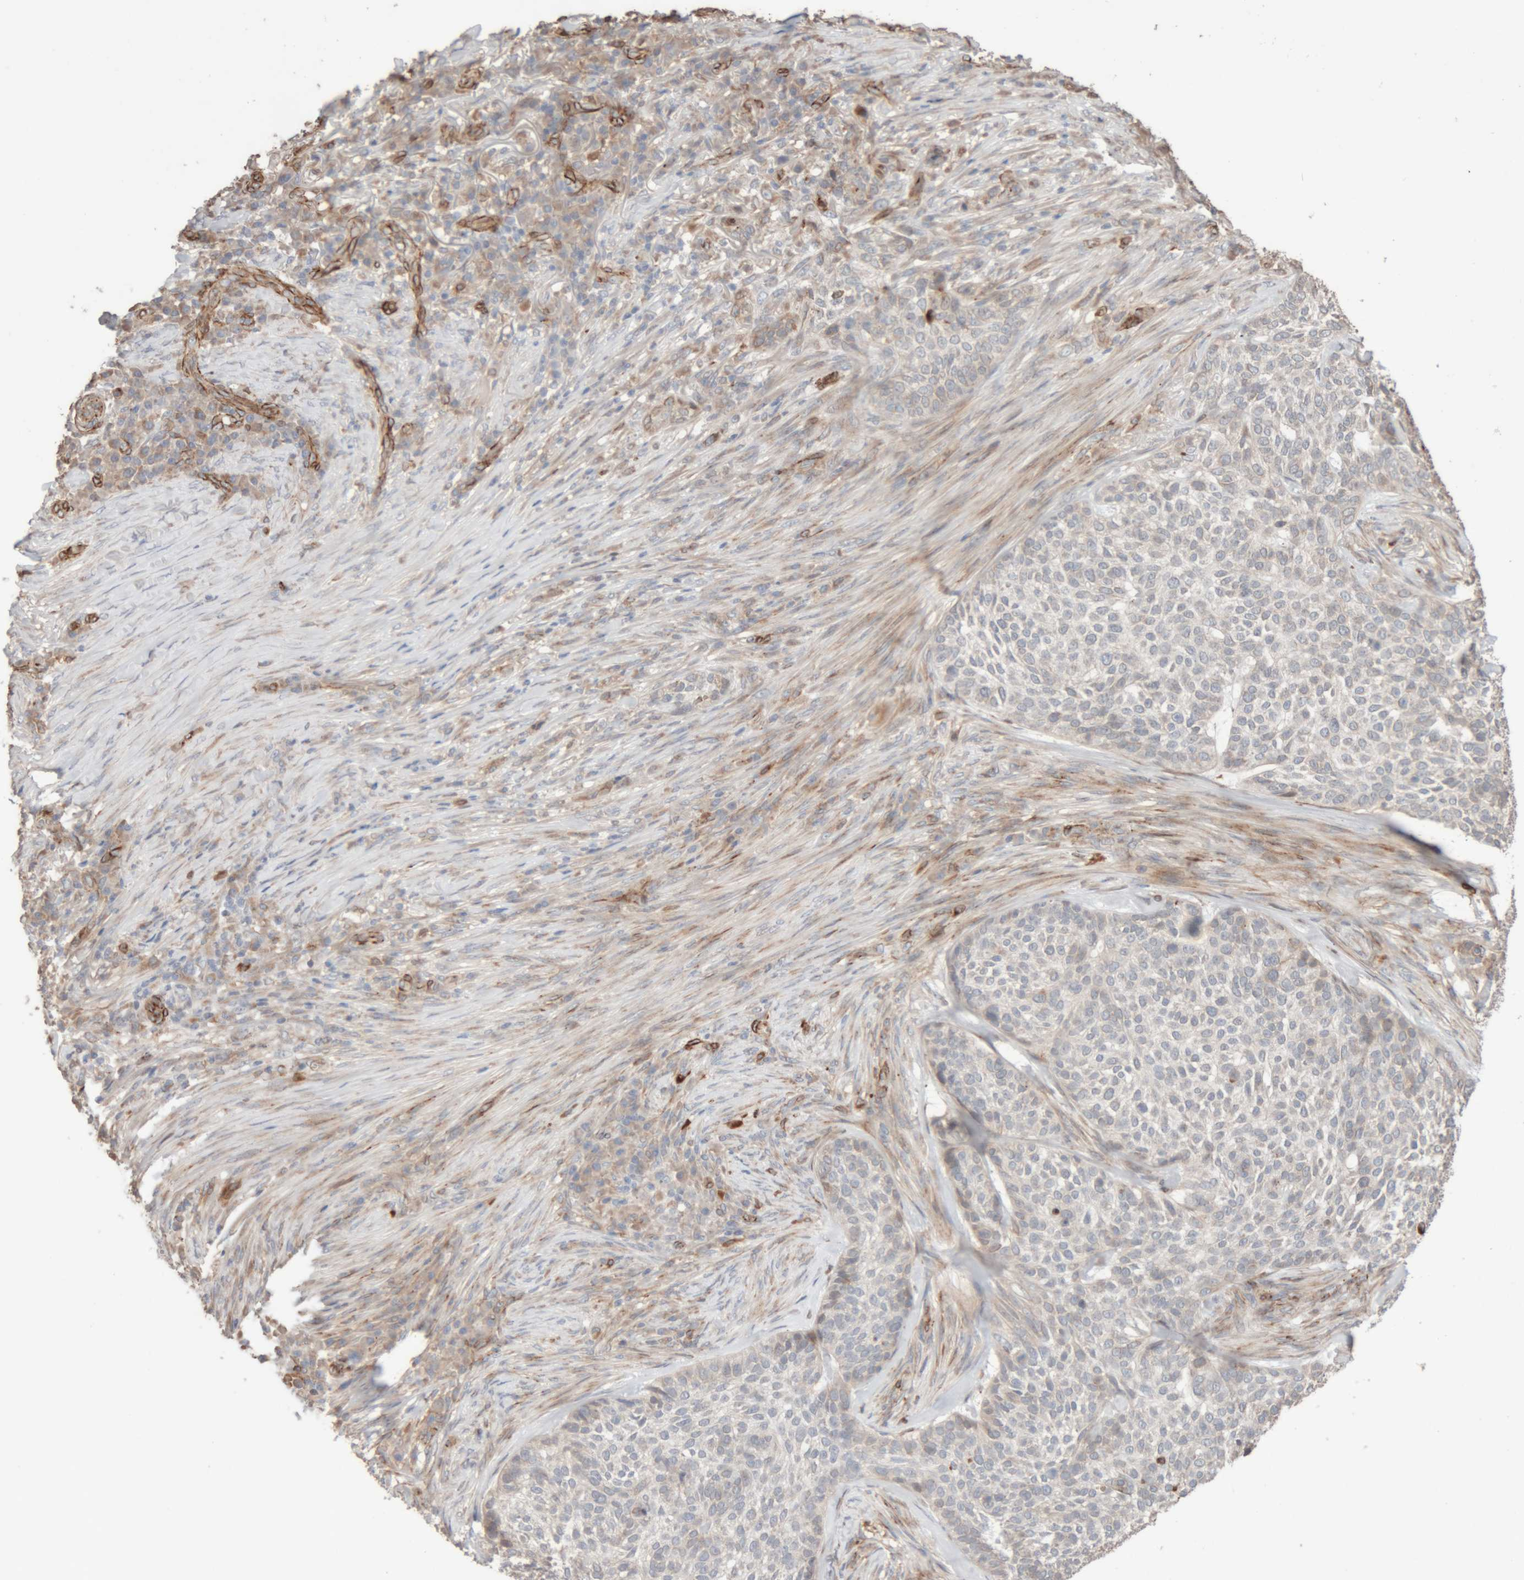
{"staining": {"intensity": "weak", "quantity": "<25%", "location": "cytoplasmic/membranous"}, "tissue": "skin cancer", "cell_type": "Tumor cells", "image_type": "cancer", "snomed": [{"axis": "morphology", "description": "Basal cell carcinoma"}, {"axis": "topography", "description": "Skin"}], "caption": "Immunohistochemical staining of skin cancer (basal cell carcinoma) demonstrates no significant positivity in tumor cells. (DAB immunohistochemistry, high magnification).", "gene": "RAB32", "patient": {"sex": "female", "age": 64}}